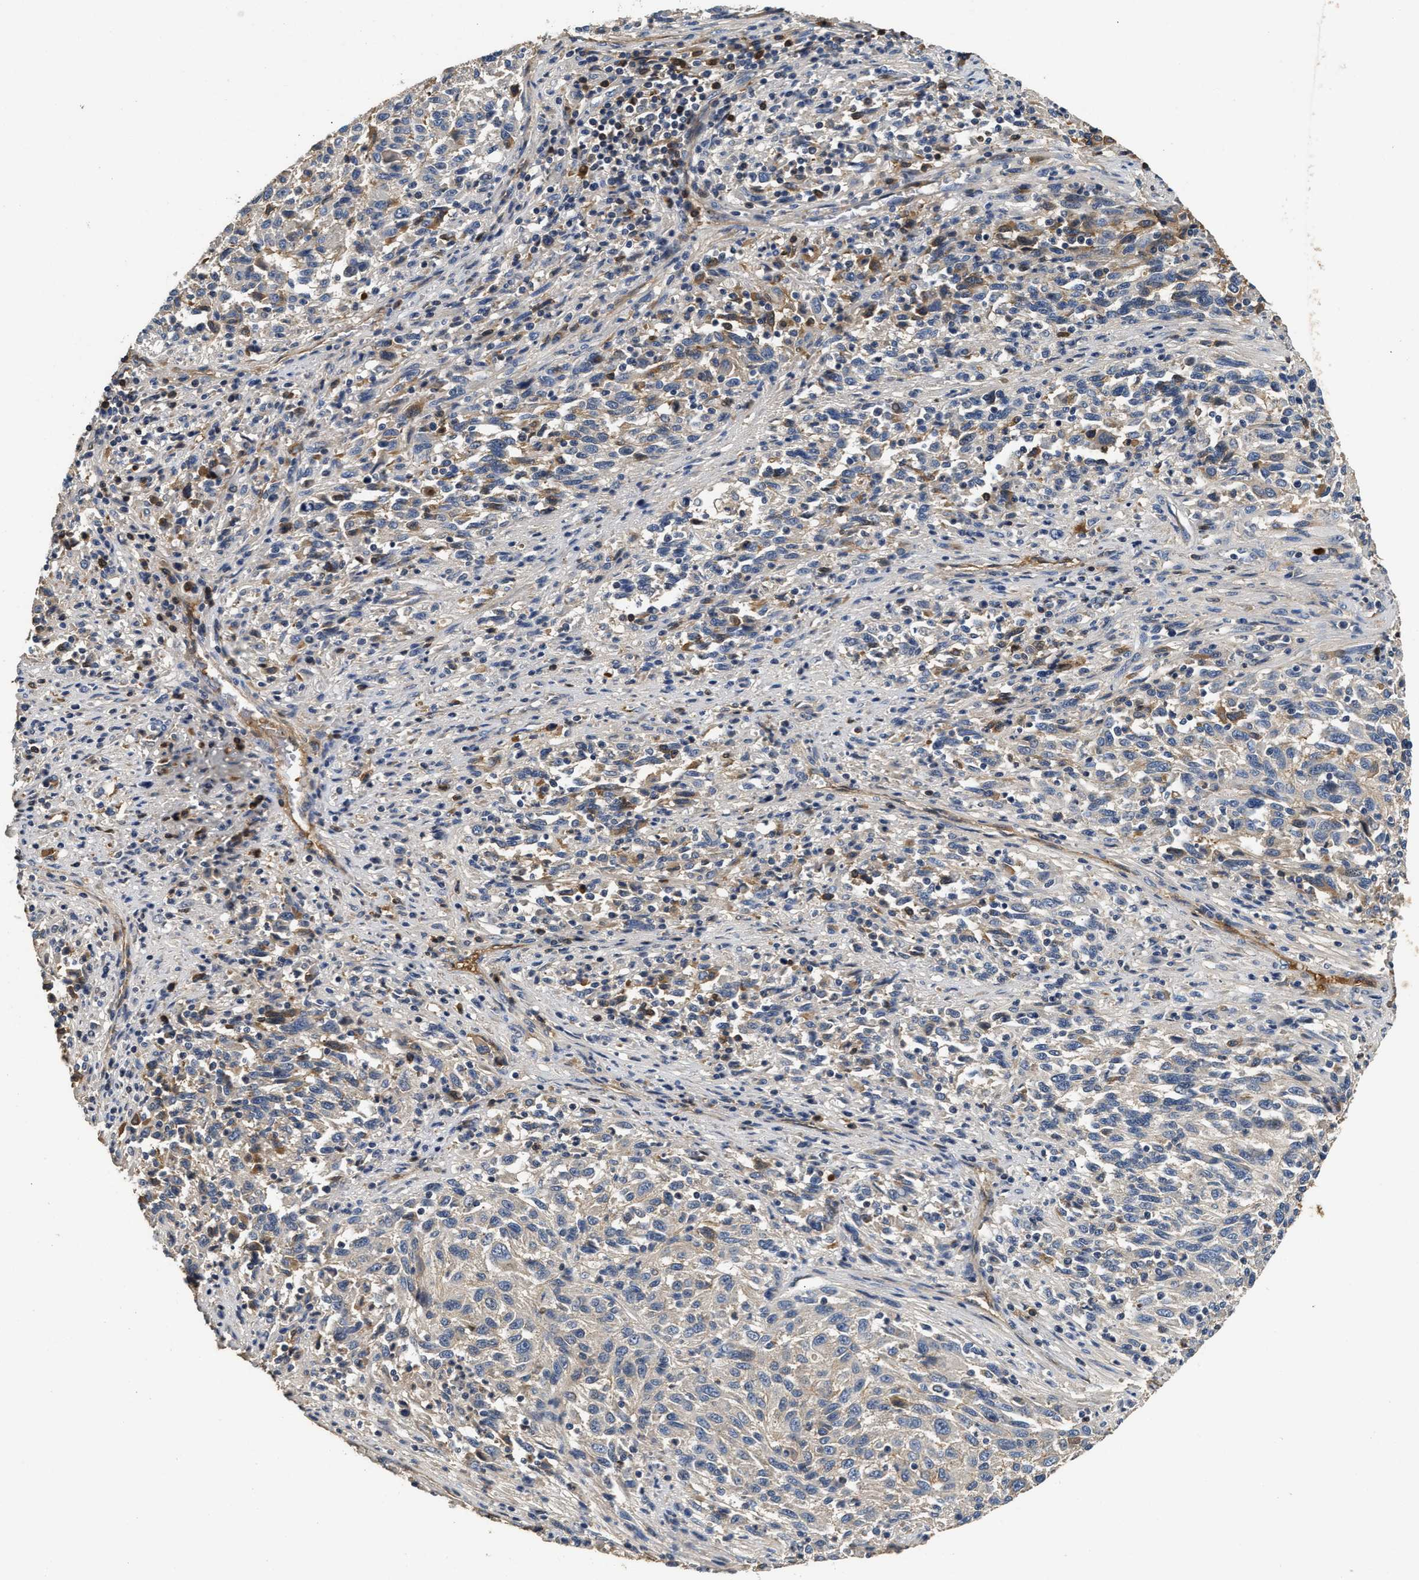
{"staining": {"intensity": "moderate", "quantity": "<25%", "location": "cytoplasmic/membranous"}, "tissue": "melanoma", "cell_type": "Tumor cells", "image_type": "cancer", "snomed": [{"axis": "morphology", "description": "Malignant melanoma, Metastatic site"}, {"axis": "topography", "description": "Lymph node"}], "caption": "Moderate cytoplasmic/membranous staining for a protein is seen in approximately <25% of tumor cells of melanoma using immunohistochemistry (IHC).", "gene": "C3", "patient": {"sex": "male", "age": 61}}